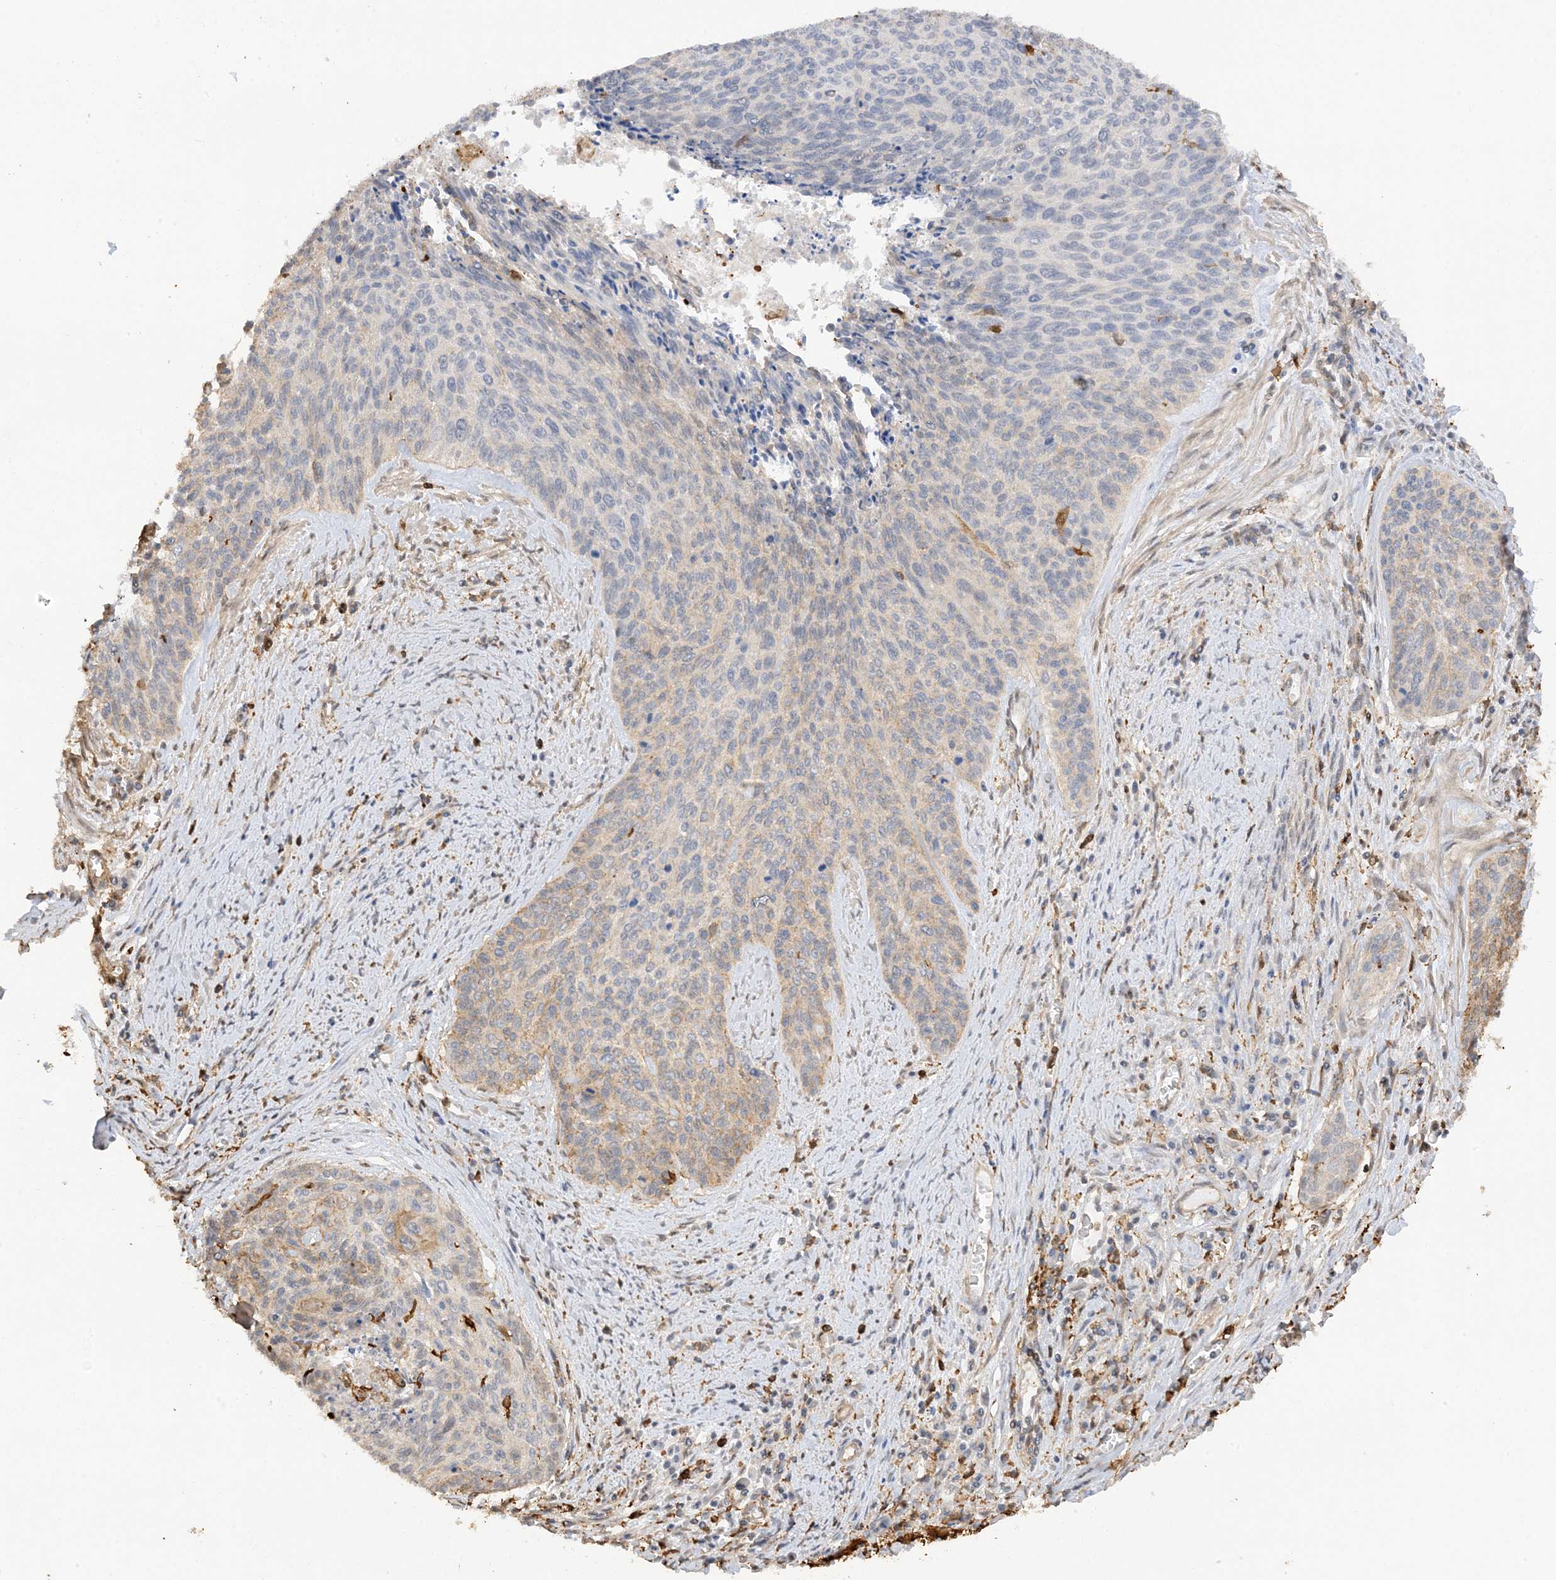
{"staining": {"intensity": "weak", "quantity": "25%-75%", "location": "cytoplasmic/membranous"}, "tissue": "cervical cancer", "cell_type": "Tumor cells", "image_type": "cancer", "snomed": [{"axis": "morphology", "description": "Squamous cell carcinoma, NOS"}, {"axis": "topography", "description": "Cervix"}], "caption": "Protein expression analysis of cervical squamous cell carcinoma displays weak cytoplasmic/membranous staining in approximately 25%-75% of tumor cells.", "gene": "PHACTR2", "patient": {"sex": "female", "age": 55}}